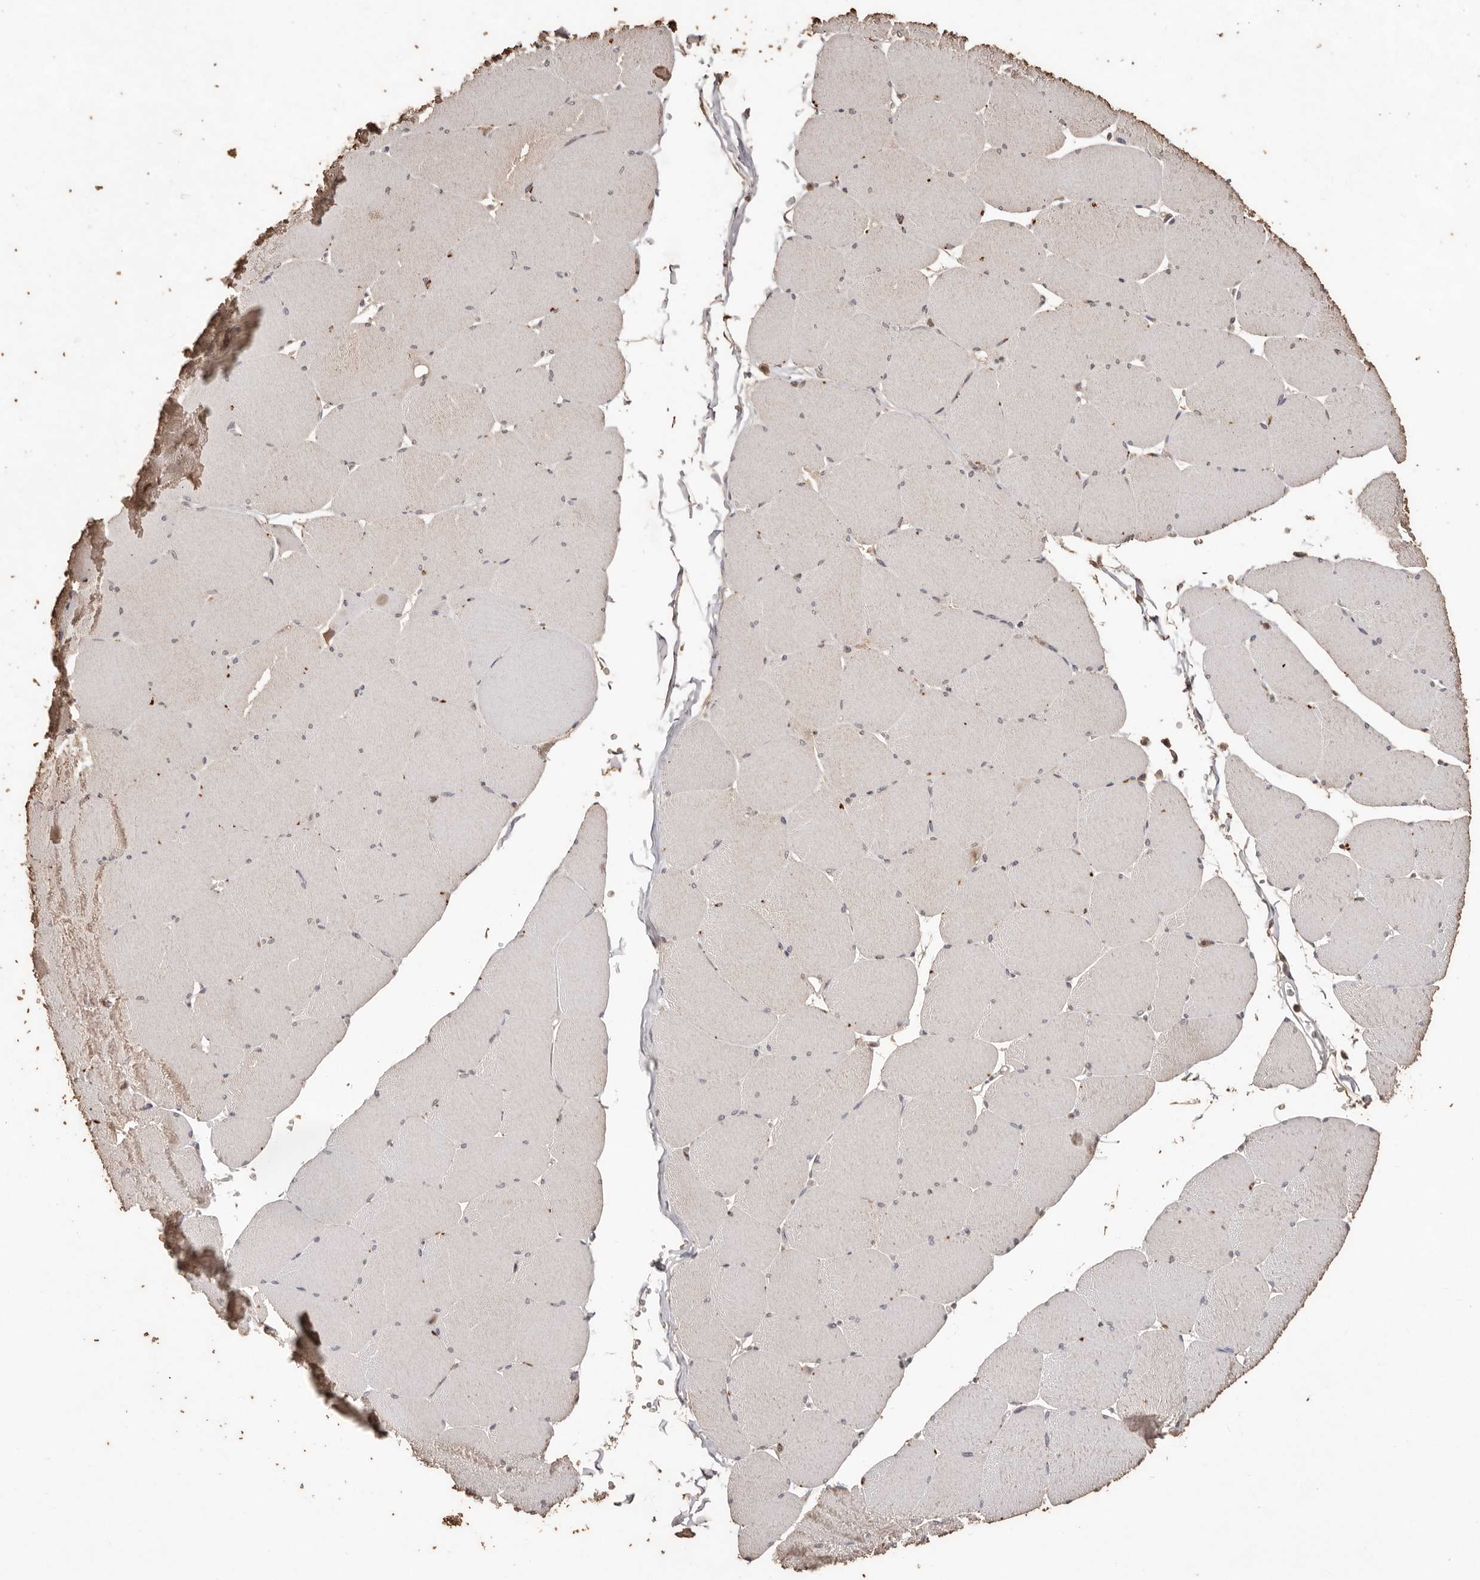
{"staining": {"intensity": "negative", "quantity": "none", "location": "none"}, "tissue": "skeletal muscle", "cell_type": "Myocytes", "image_type": "normal", "snomed": [{"axis": "morphology", "description": "Normal tissue, NOS"}, {"axis": "topography", "description": "Skeletal muscle"}, {"axis": "topography", "description": "Head-Neck"}], "caption": "This is an immunohistochemistry image of unremarkable human skeletal muscle. There is no expression in myocytes.", "gene": "PKDCC", "patient": {"sex": "male", "age": 66}}